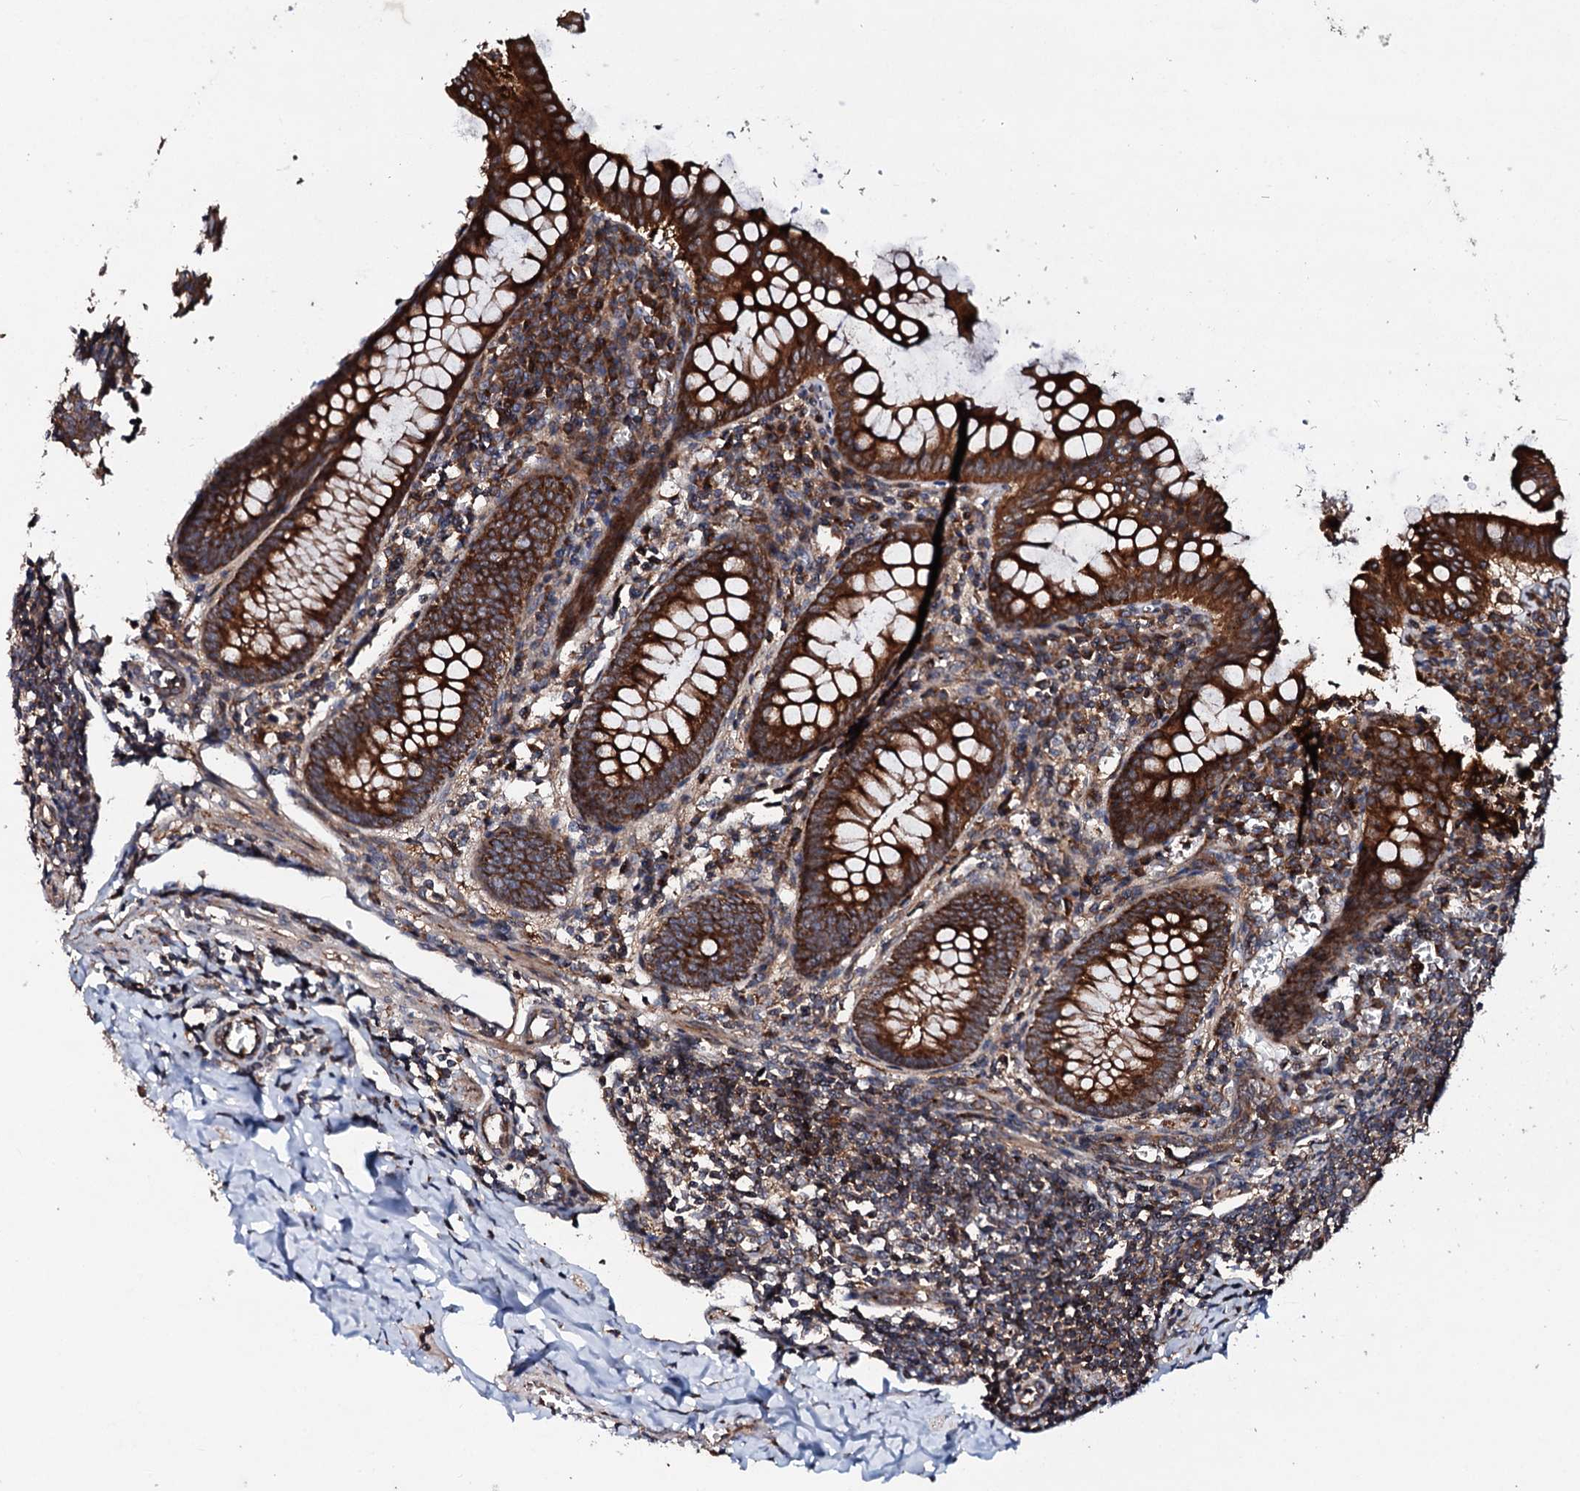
{"staining": {"intensity": "strong", "quantity": ">75%", "location": "cytoplasmic/membranous"}, "tissue": "appendix", "cell_type": "Glandular cells", "image_type": "normal", "snomed": [{"axis": "morphology", "description": "Normal tissue, NOS"}, {"axis": "topography", "description": "Appendix"}], "caption": "Immunohistochemistry of normal appendix shows high levels of strong cytoplasmic/membranous staining in about >75% of glandular cells. (DAB (3,3'-diaminobenzidine) IHC, brown staining for protein, blue staining for nuclei).", "gene": "ENSG00000256591", "patient": {"sex": "female", "age": 33}}